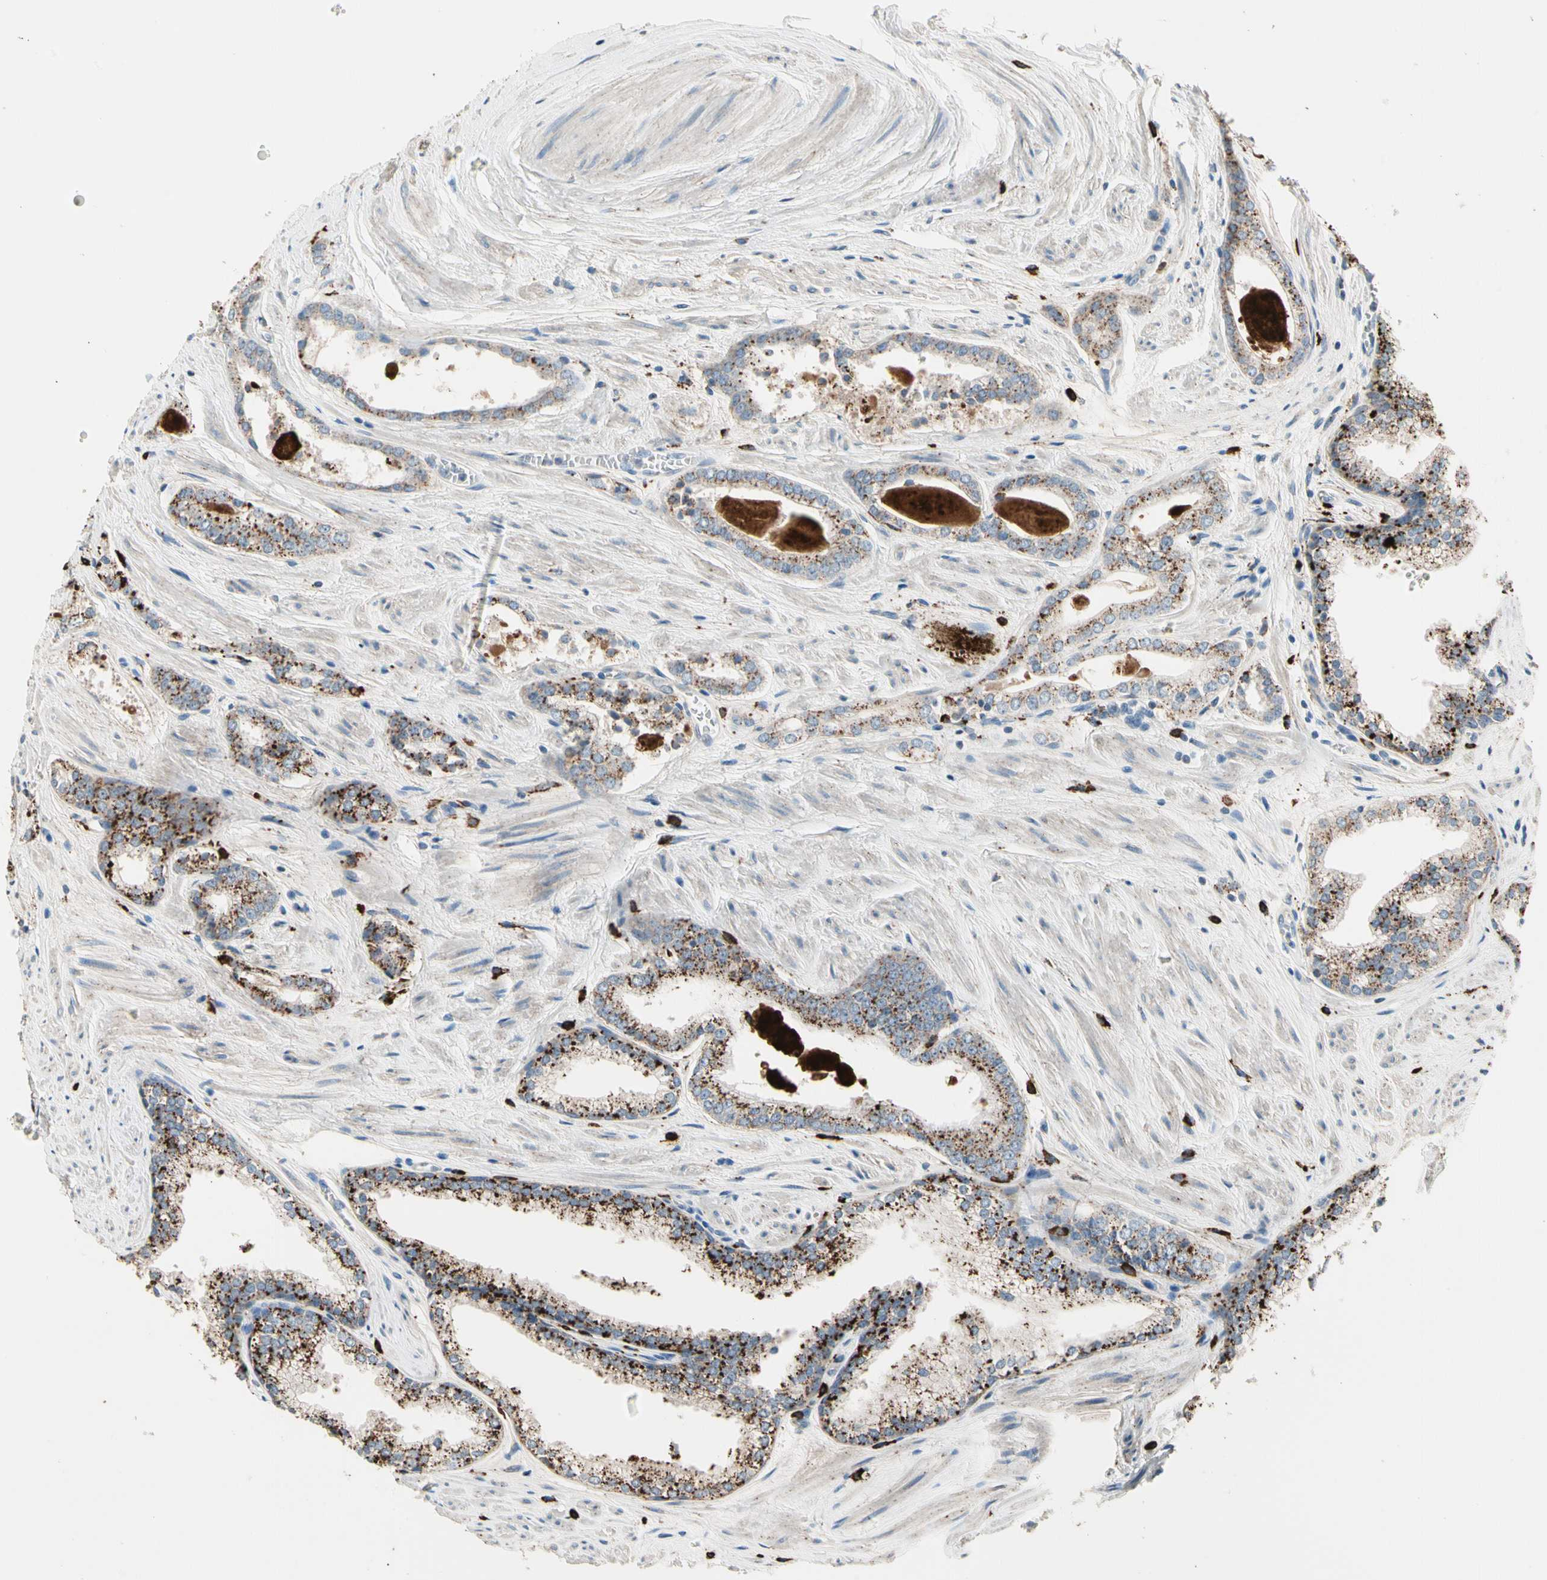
{"staining": {"intensity": "strong", "quantity": ">75%", "location": "cytoplasmic/membranous"}, "tissue": "prostate cancer", "cell_type": "Tumor cells", "image_type": "cancer", "snomed": [{"axis": "morphology", "description": "Adenocarcinoma, Low grade"}, {"axis": "topography", "description": "Prostate"}], "caption": "Protein expression analysis of low-grade adenocarcinoma (prostate) shows strong cytoplasmic/membranous positivity in approximately >75% of tumor cells.", "gene": "GM2A", "patient": {"sex": "male", "age": 60}}